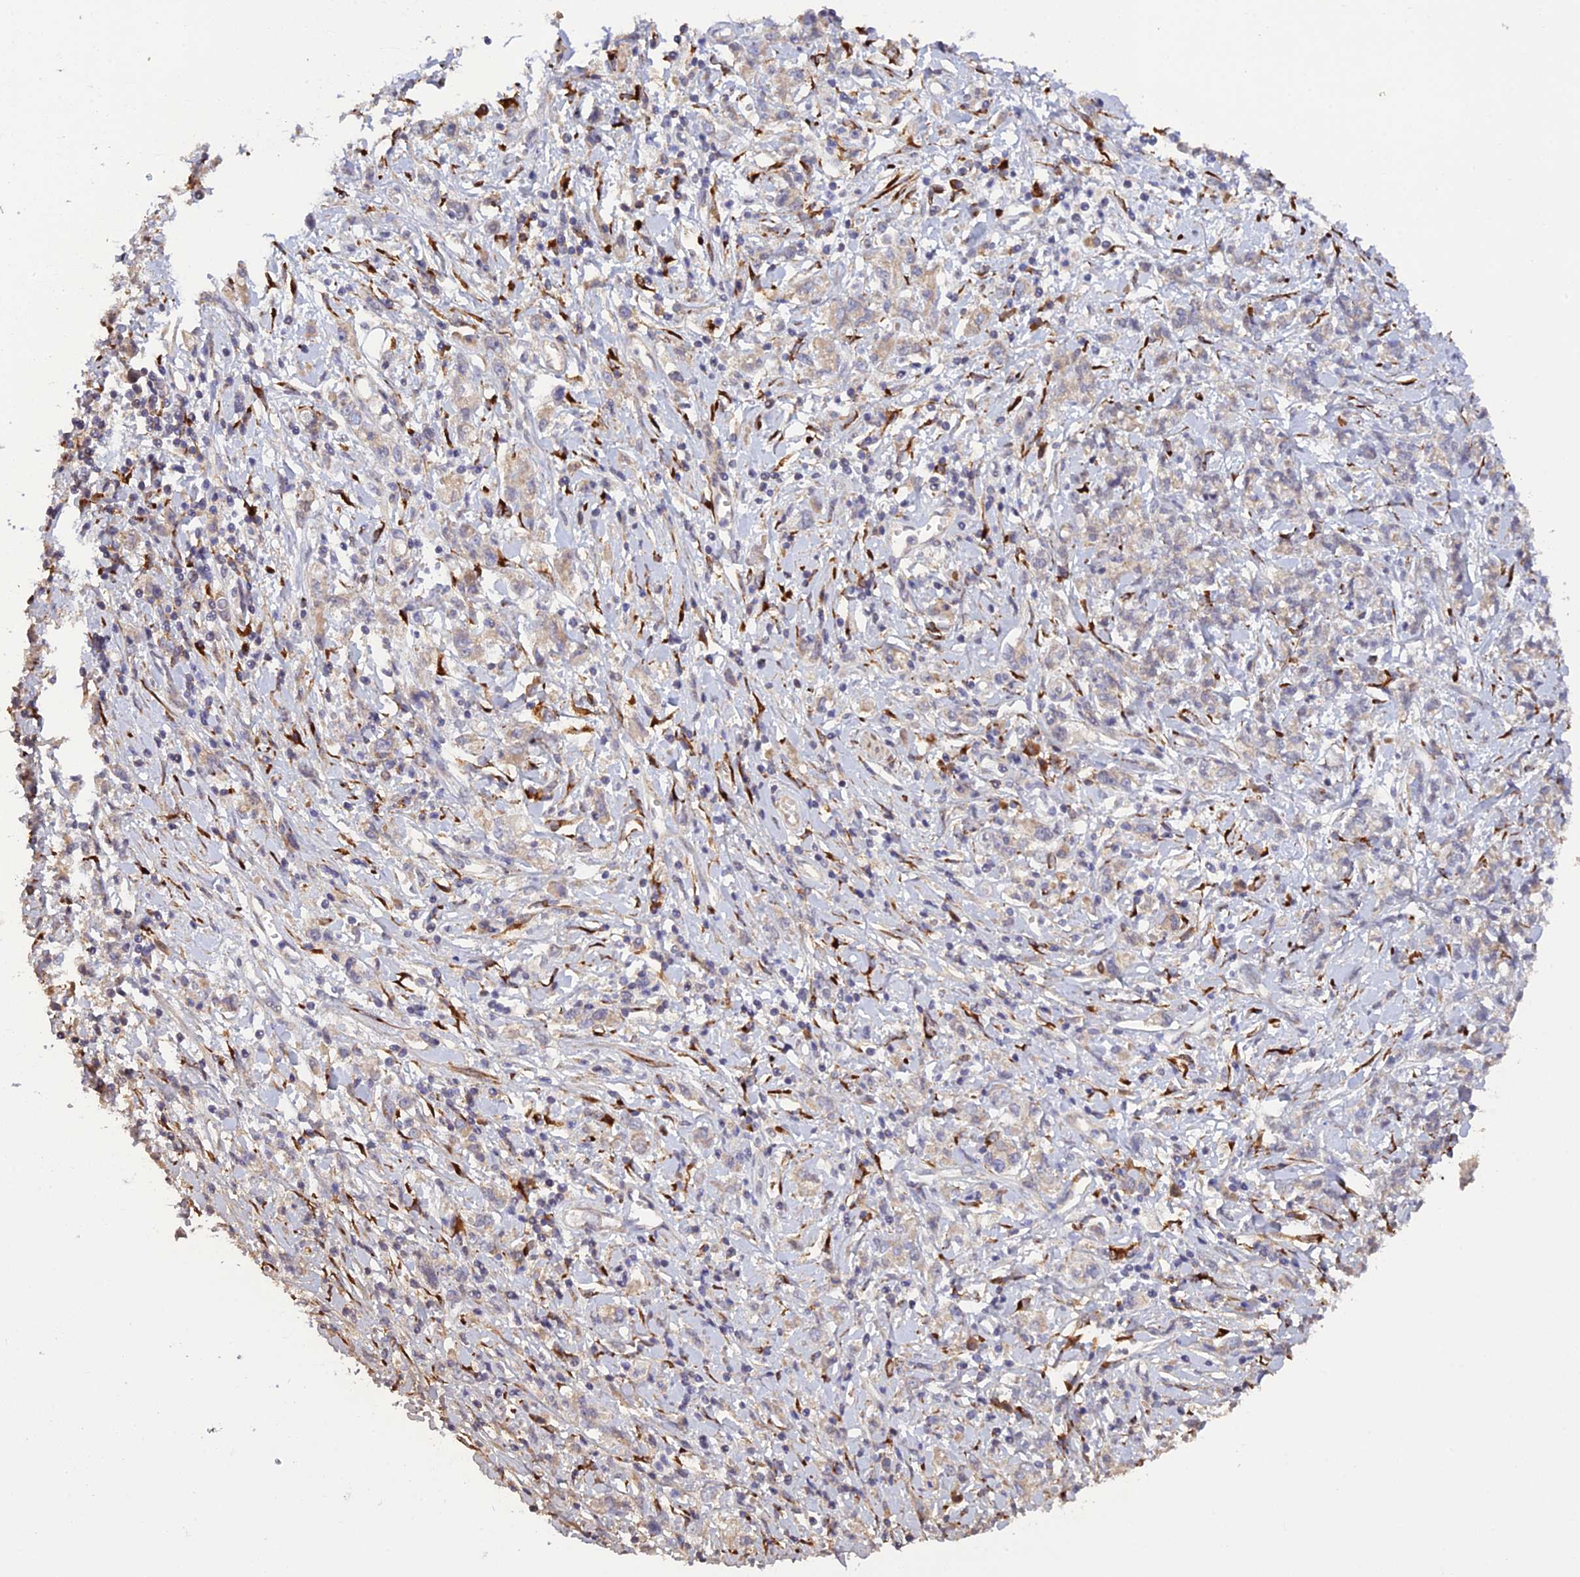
{"staining": {"intensity": "weak", "quantity": "<25%", "location": "cytoplasmic/membranous"}, "tissue": "stomach cancer", "cell_type": "Tumor cells", "image_type": "cancer", "snomed": [{"axis": "morphology", "description": "Adenocarcinoma, NOS"}, {"axis": "topography", "description": "Stomach"}], "caption": "Tumor cells are negative for brown protein staining in stomach cancer.", "gene": "P3H3", "patient": {"sex": "female", "age": 76}}